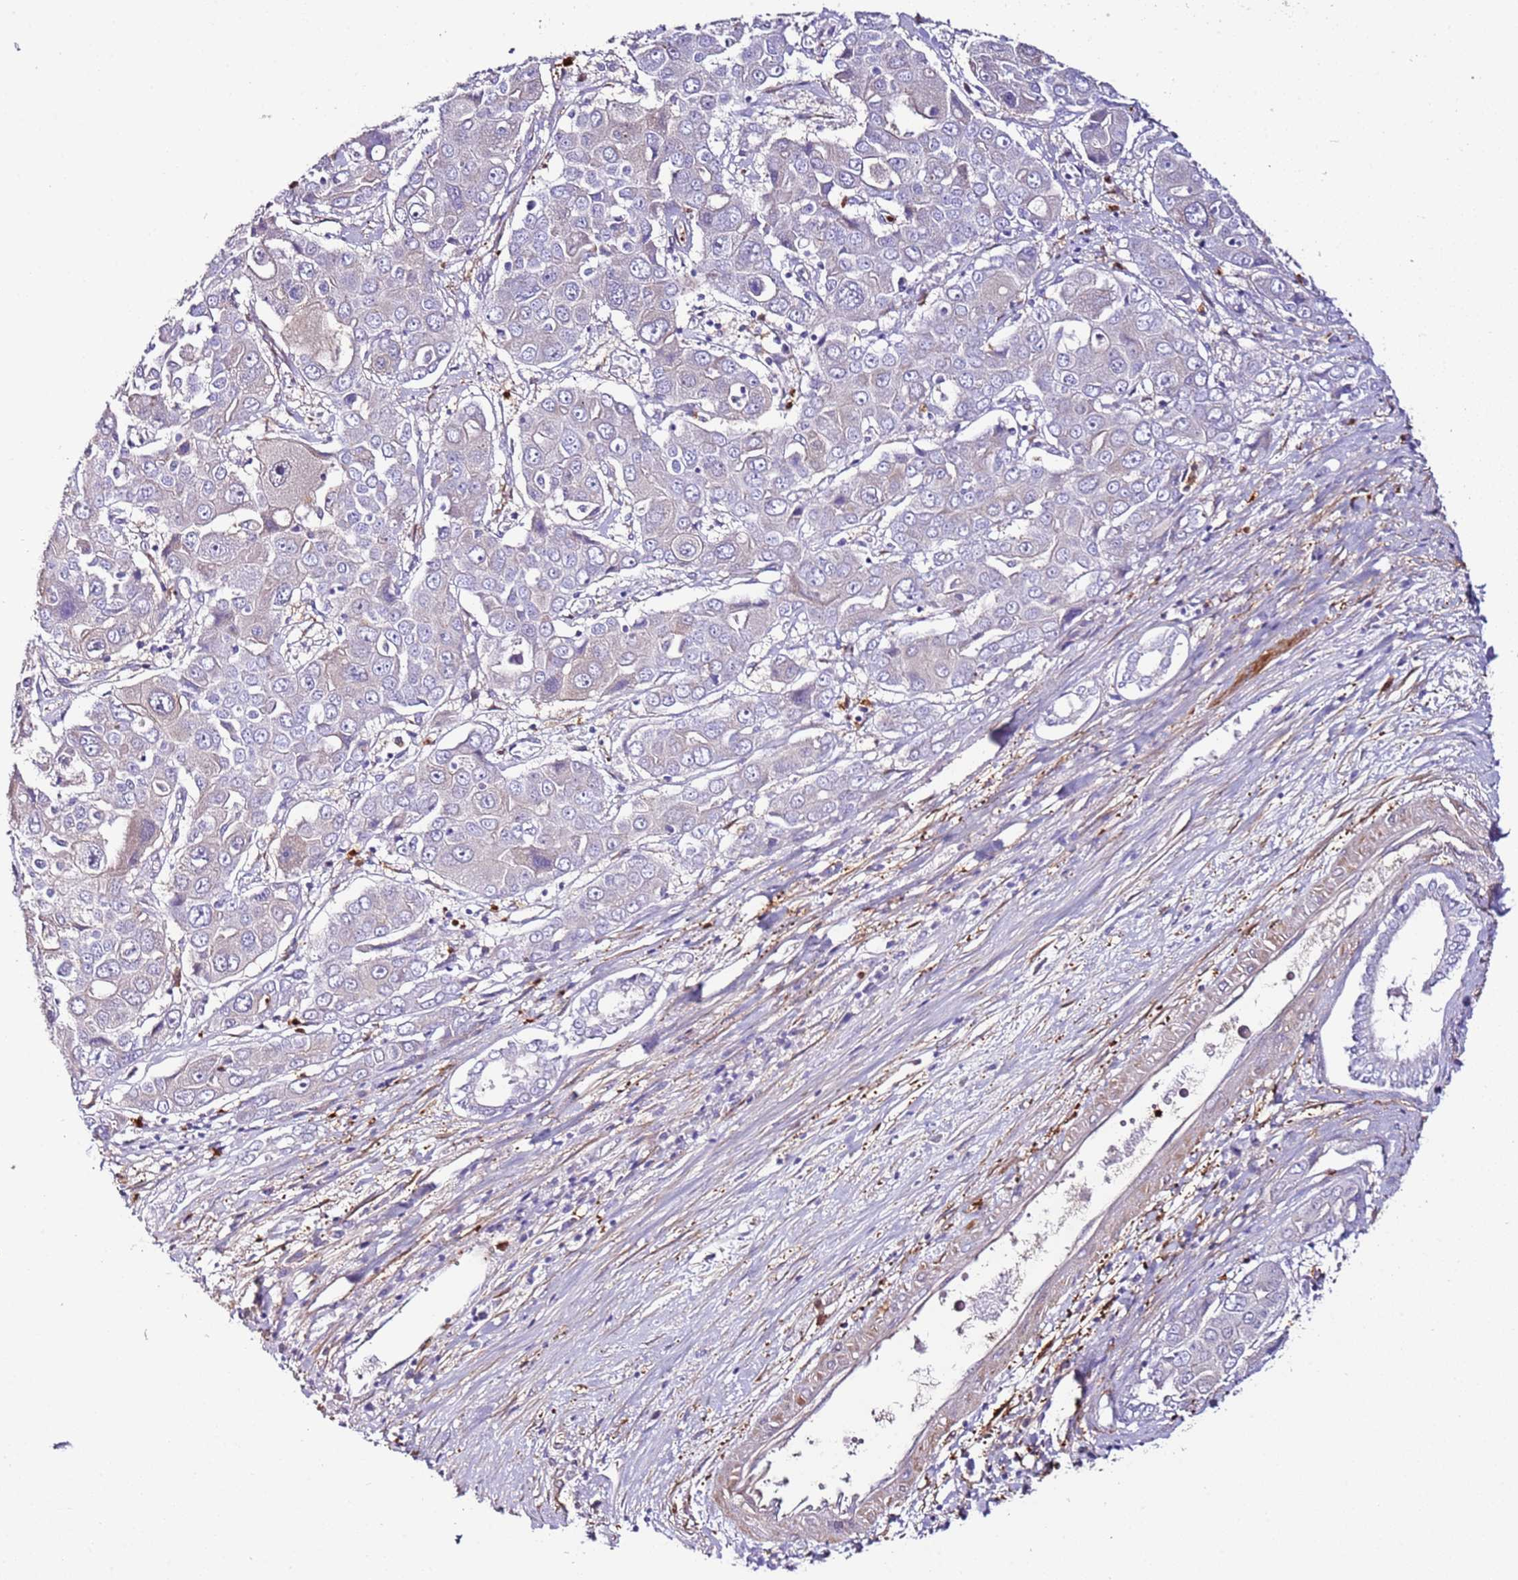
{"staining": {"intensity": "negative", "quantity": "none", "location": "none"}, "tissue": "liver cancer", "cell_type": "Tumor cells", "image_type": "cancer", "snomed": [{"axis": "morphology", "description": "Cholangiocarcinoma"}, {"axis": "topography", "description": "Liver"}], "caption": "Liver cholangiocarcinoma was stained to show a protein in brown. There is no significant staining in tumor cells.", "gene": "FAM174C", "patient": {"sex": "male", "age": 67}}